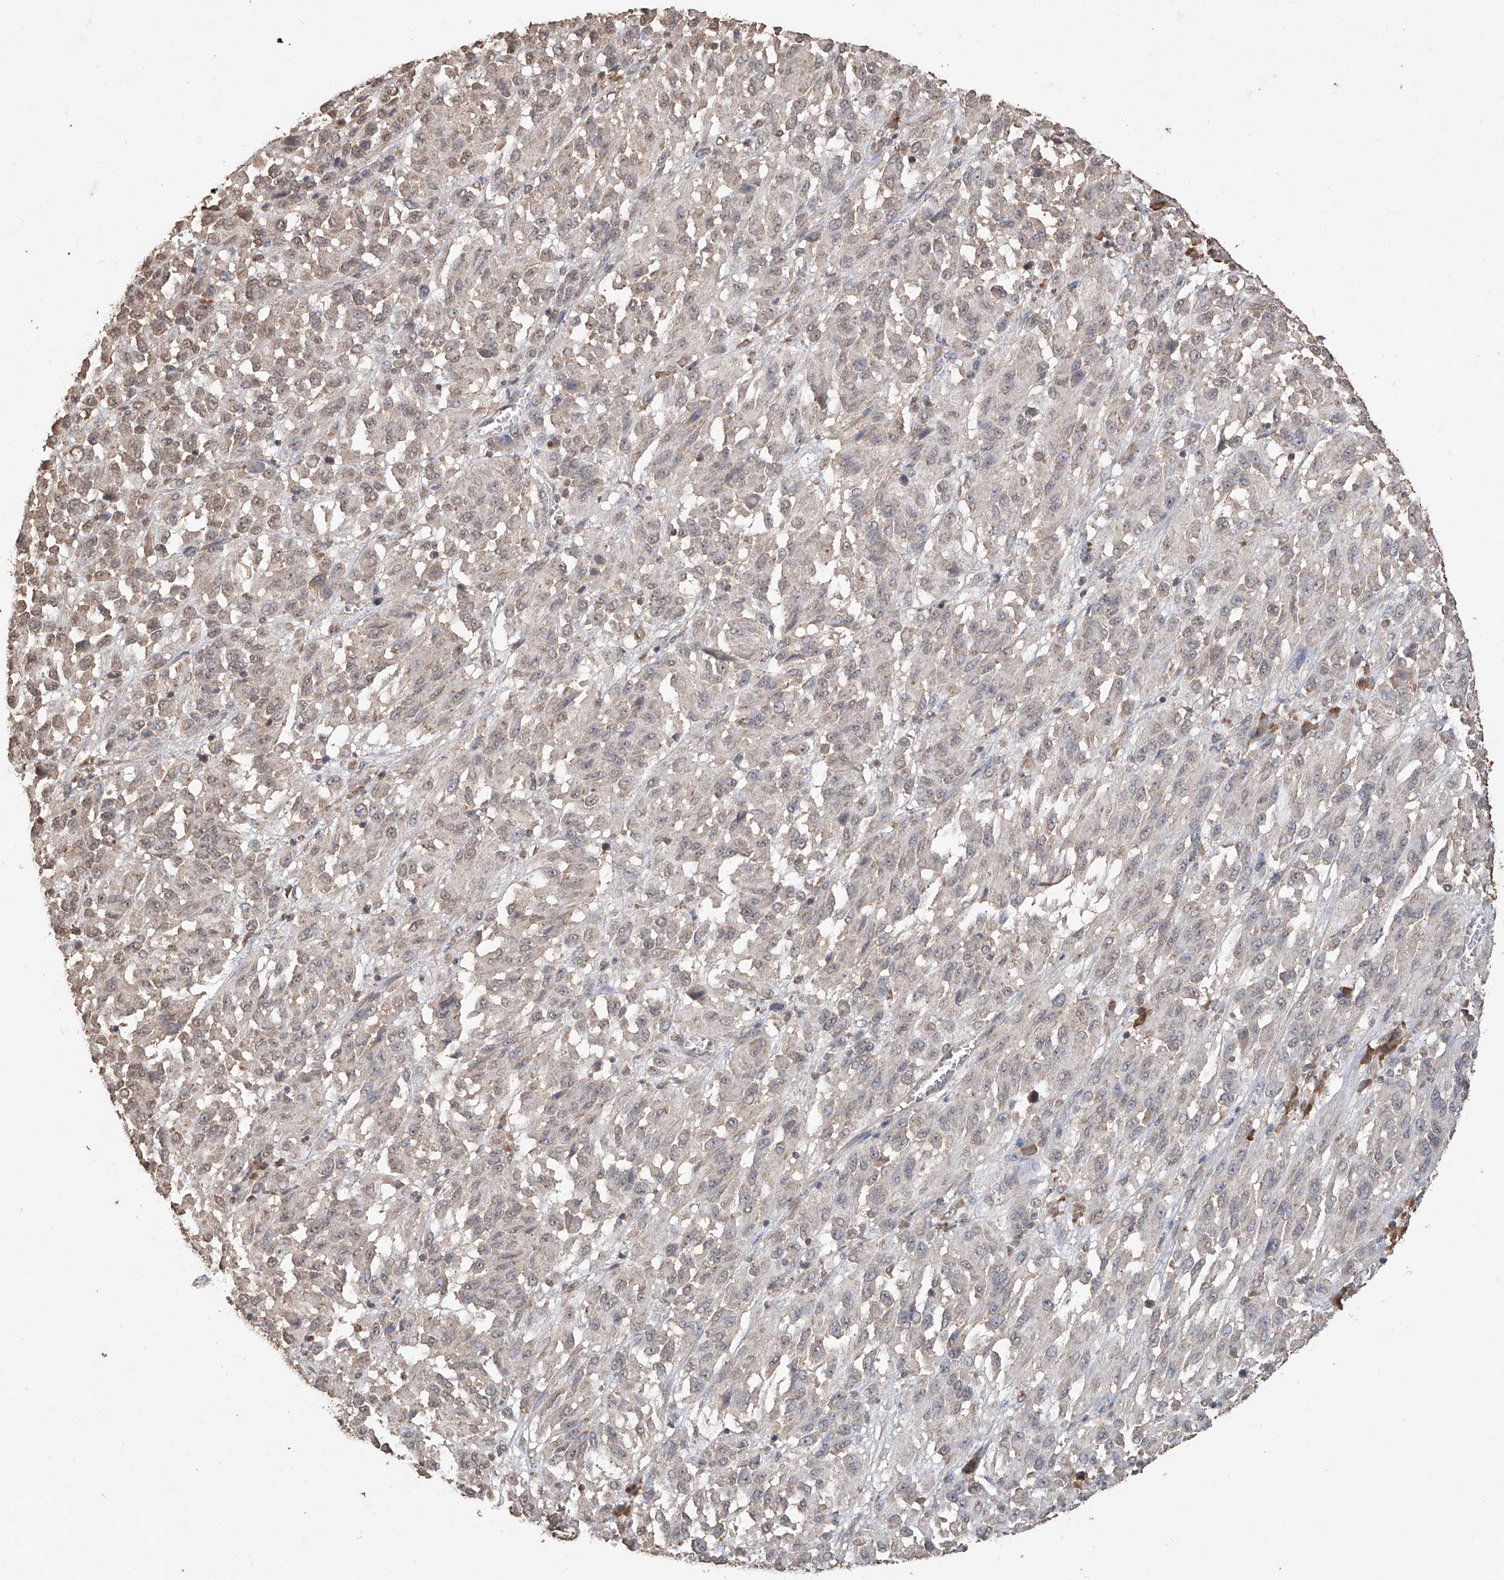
{"staining": {"intensity": "weak", "quantity": "<25%", "location": "nuclear"}, "tissue": "melanoma", "cell_type": "Tumor cells", "image_type": "cancer", "snomed": [{"axis": "morphology", "description": "Malignant melanoma, Metastatic site"}, {"axis": "topography", "description": "Lung"}], "caption": "High magnification brightfield microscopy of melanoma stained with DAB (brown) and counterstained with hematoxylin (blue): tumor cells show no significant expression.", "gene": "ELOVL1", "patient": {"sex": "male", "age": 64}}